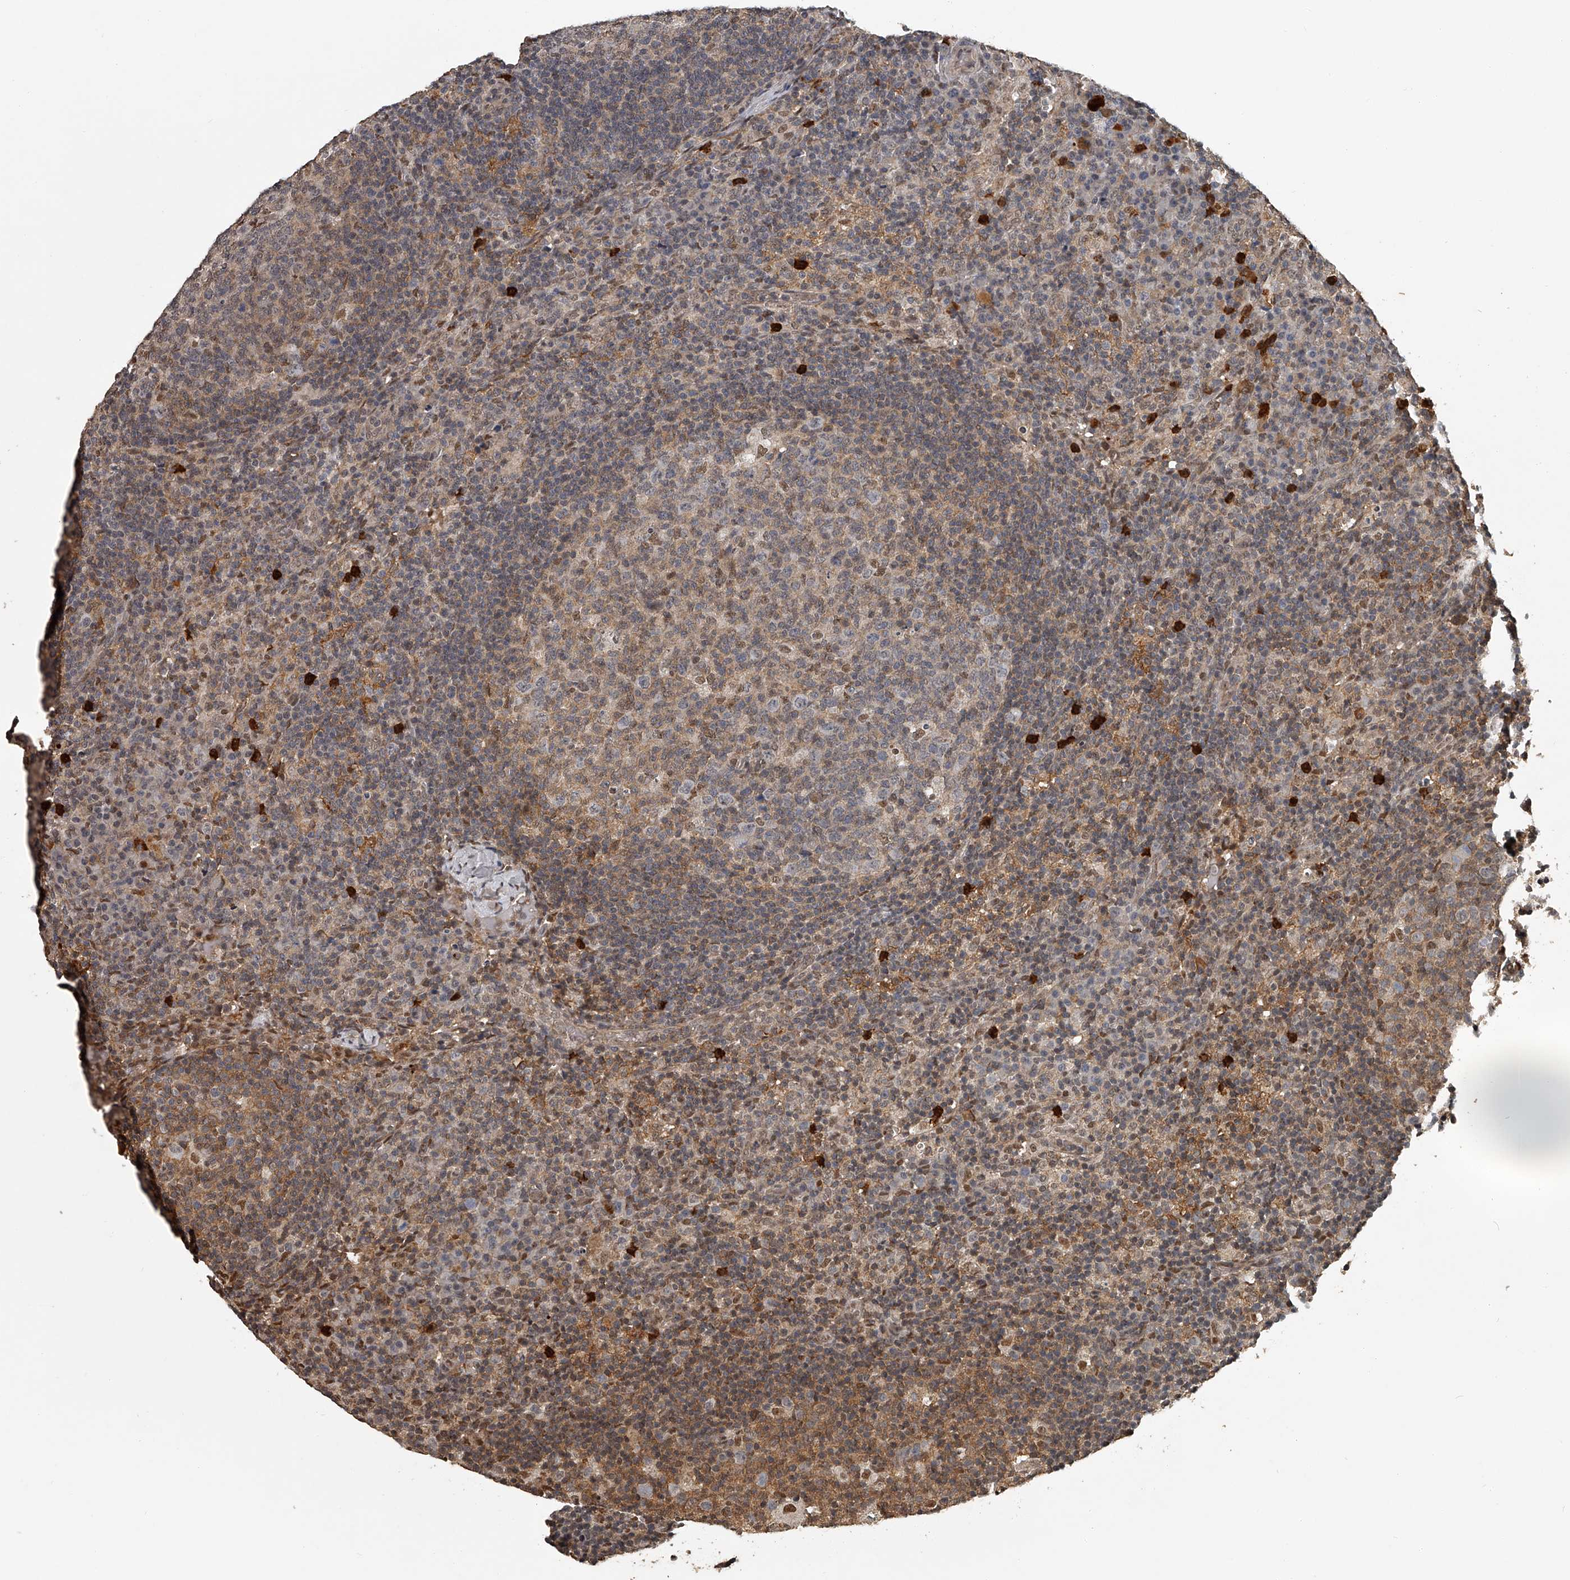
{"staining": {"intensity": "moderate", "quantity": "25%-75%", "location": "cytoplasmic/membranous,nuclear"}, "tissue": "lymph node", "cell_type": "Germinal center cells", "image_type": "normal", "snomed": [{"axis": "morphology", "description": "Normal tissue, NOS"}, {"axis": "morphology", "description": "Inflammation, NOS"}, {"axis": "topography", "description": "Lymph node"}], "caption": "The histopathology image demonstrates immunohistochemical staining of benign lymph node. There is moderate cytoplasmic/membranous,nuclear staining is identified in about 25%-75% of germinal center cells.", "gene": "PLEKHG1", "patient": {"sex": "male", "age": 55}}